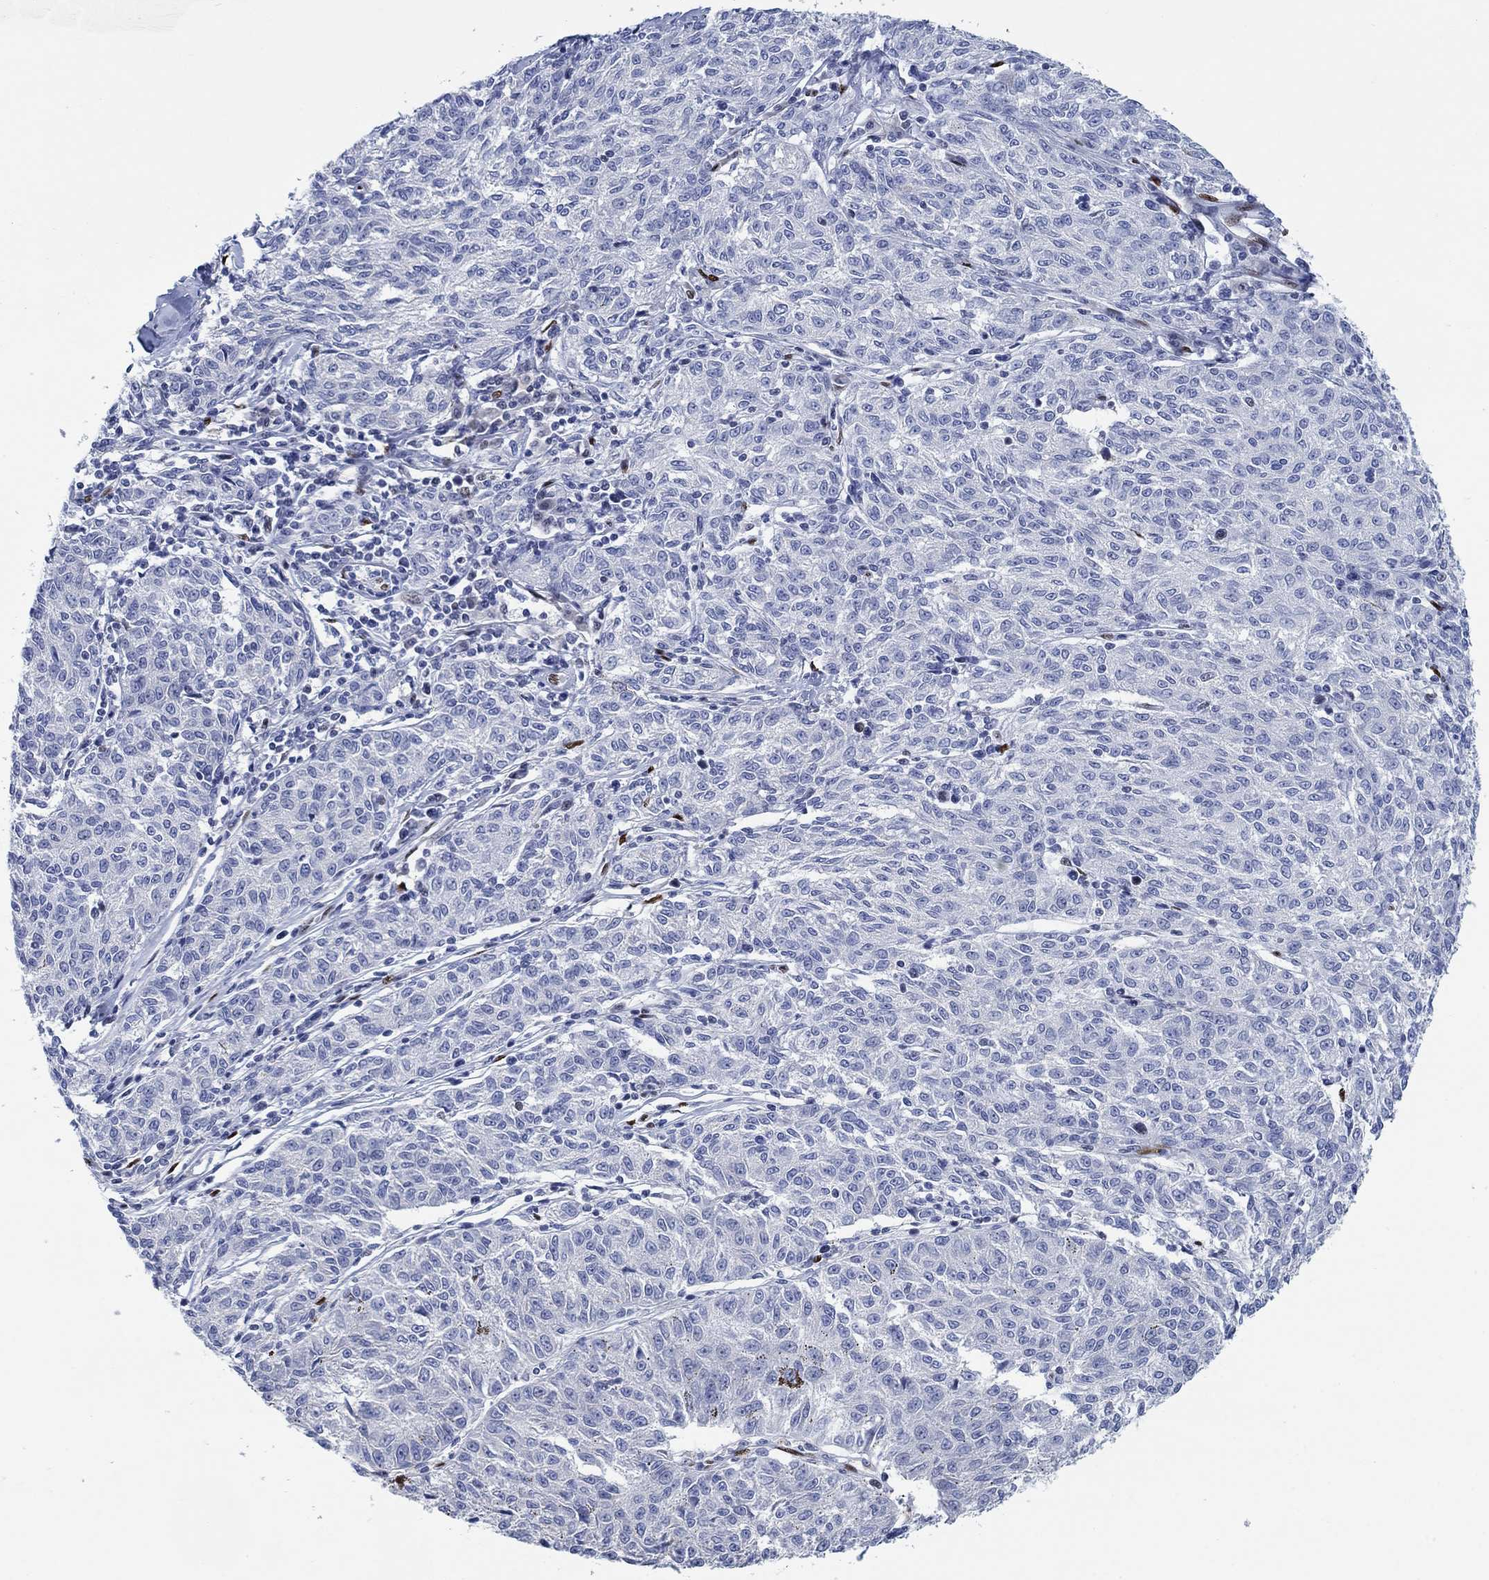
{"staining": {"intensity": "negative", "quantity": "none", "location": "none"}, "tissue": "melanoma", "cell_type": "Tumor cells", "image_type": "cancer", "snomed": [{"axis": "morphology", "description": "Malignant melanoma, NOS"}, {"axis": "topography", "description": "Skin"}], "caption": "This is an immunohistochemistry (IHC) photomicrograph of human malignant melanoma. There is no positivity in tumor cells.", "gene": "ZEB1", "patient": {"sex": "female", "age": 72}}